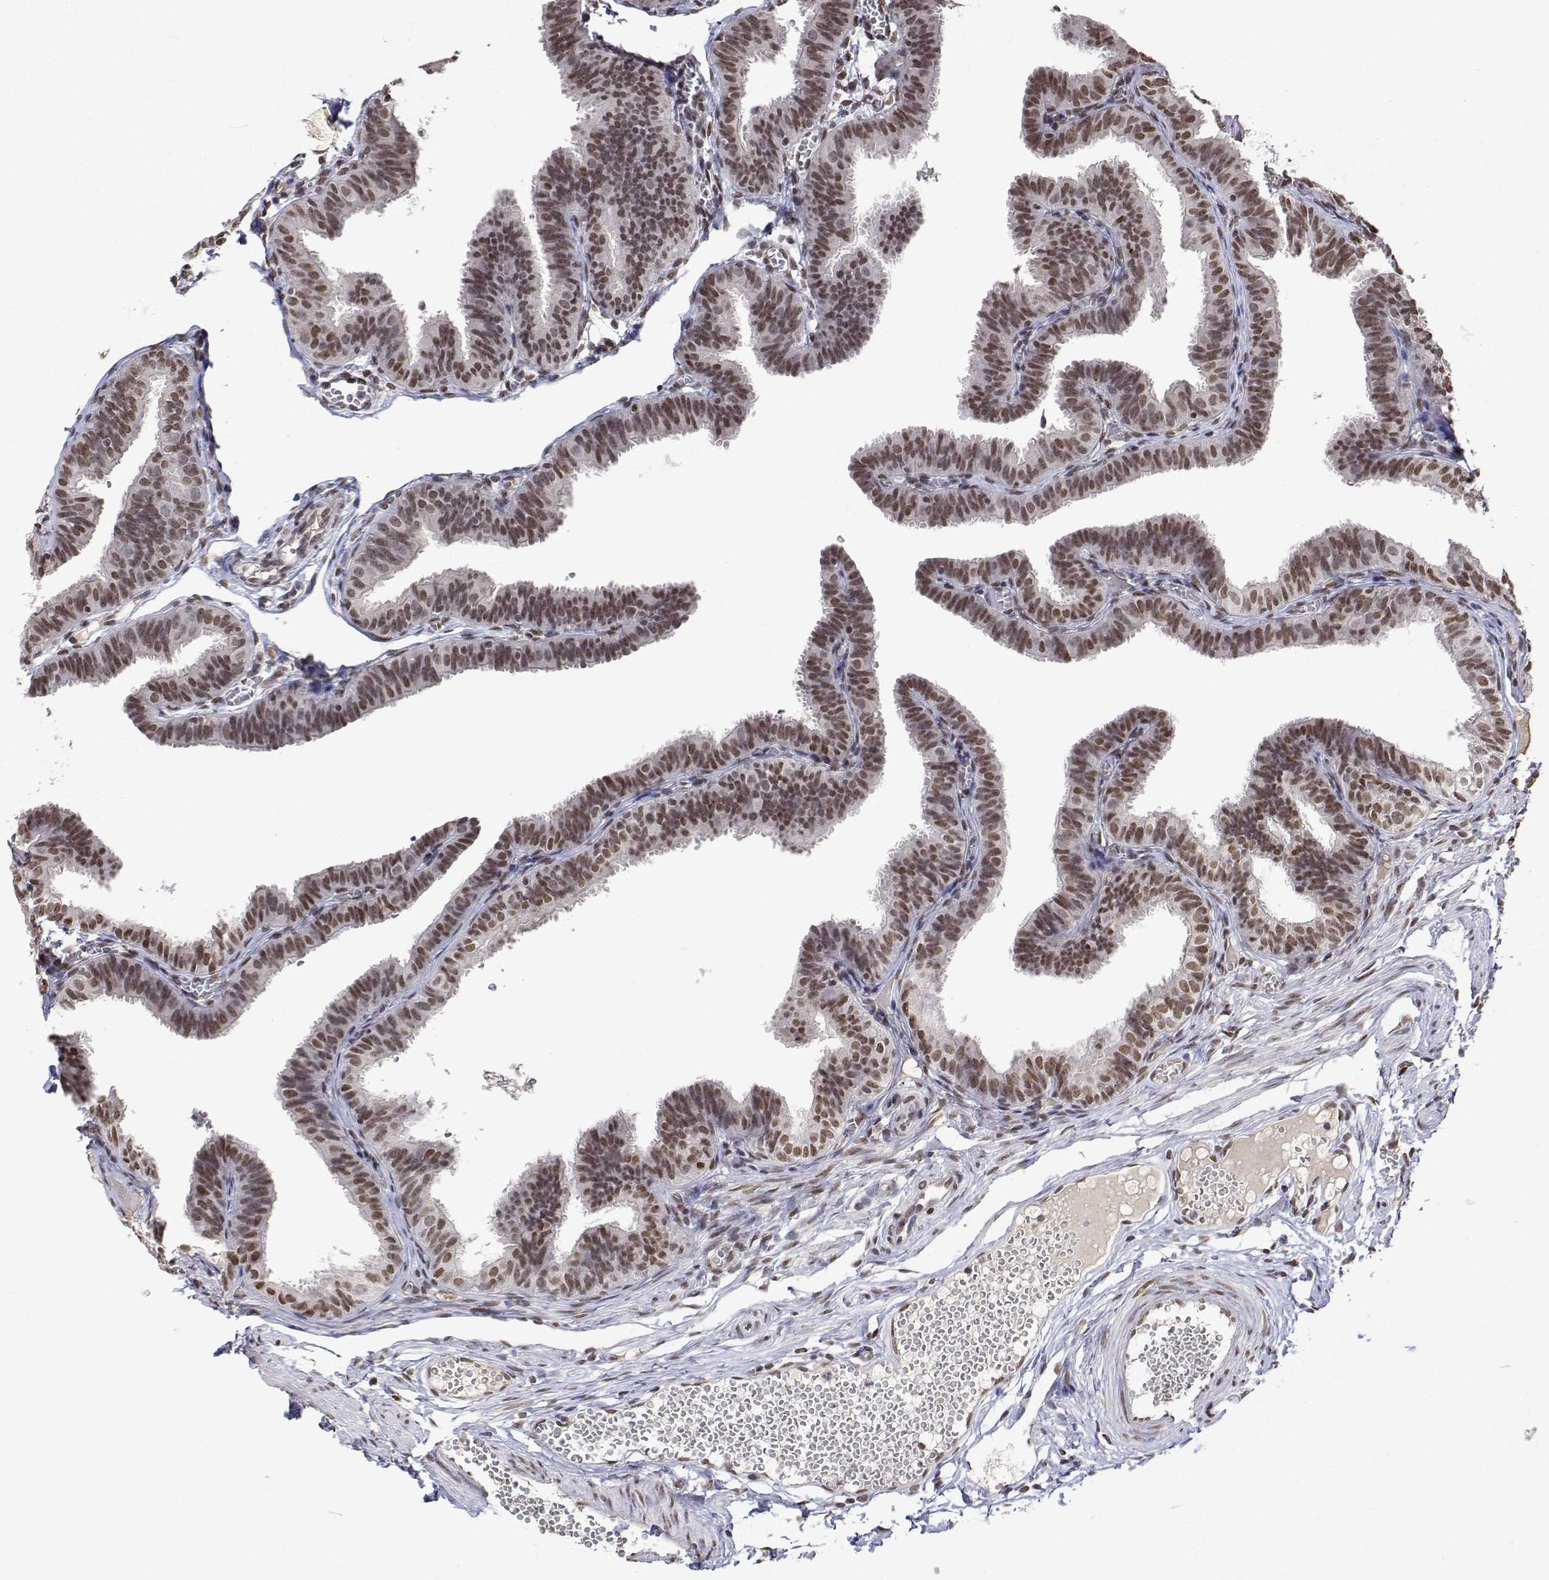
{"staining": {"intensity": "moderate", "quantity": ">75%", "location": "nuclear"}, "tissue": "fallopian tube", "cell_type": "Glandular cells", "image_type": "normal", "snomed": [{"axis": "morphology", "description": "Normal tissue, NOS"}, {"axis": "topography", "description": "Fallopian tube"}], "caption": "Immunohistochemical staining of benign human fallopian tube demonstrates medium levels of moderate nuclear positivity in about >75% of glandular cells.", "gene": "XPC", "patient": {"sex": "female", "age": 25}}